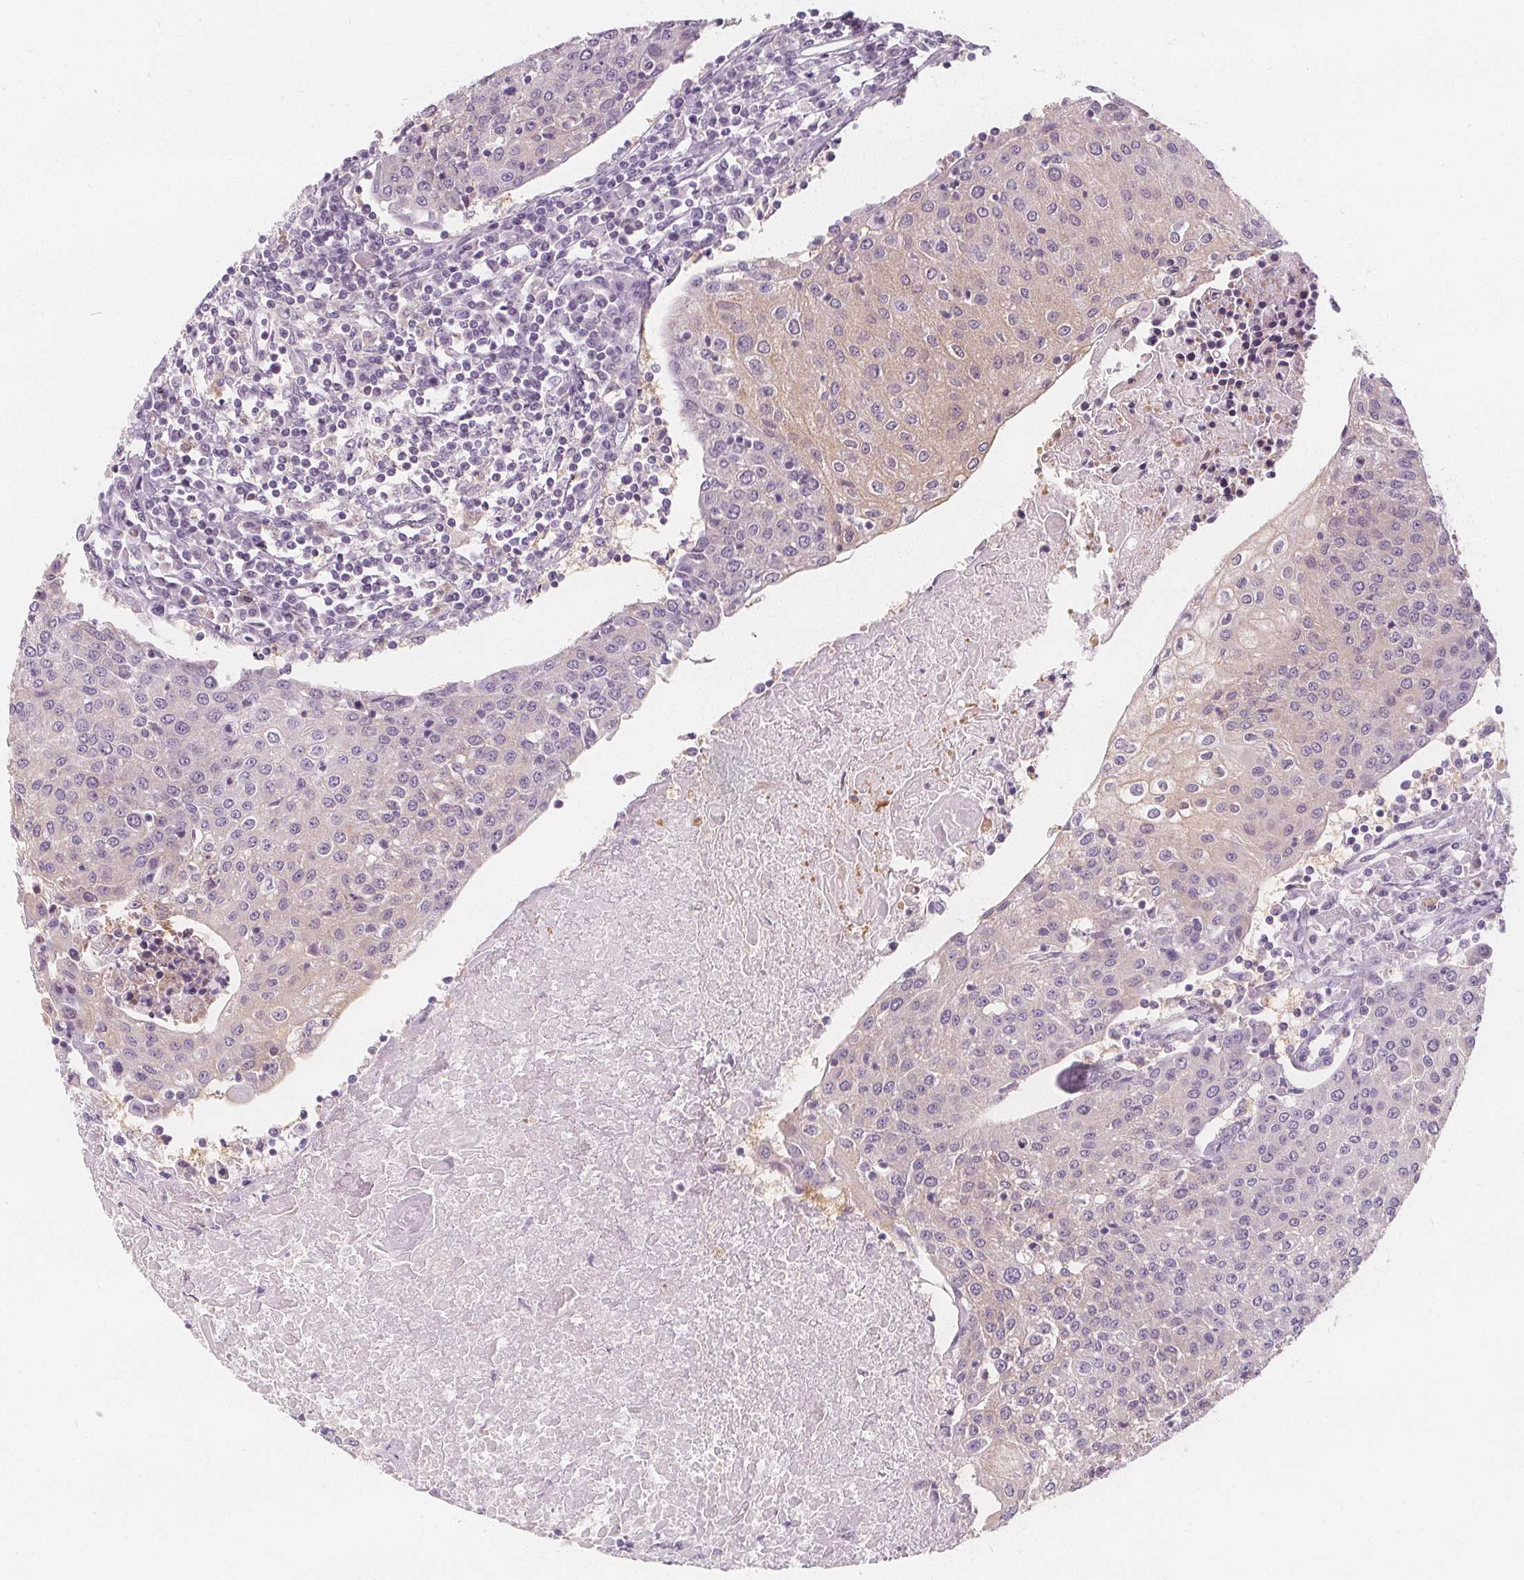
{"staining": {"intensity": "weak", "quantity": "<25%", "location": "cytoplasmic/membranous"}, "tissue": "urothelial cancer", "cell_type": "Tumor cells", "image_type": "cancer", "snomed": [{"axis": "morphology", "description": "Urothelial carcinoma, High grade"}, {"axis": "topography", "description": "Urinary bladder"}], "caption": "High magnification brightfield microscopy of urothelial cancer stained with DAB (brown) and counterstained with hematoxylin (blue): tumor cells show no significant staining.", "gene": "UGP2", "patient": {"sex": "female", "age": 85}}